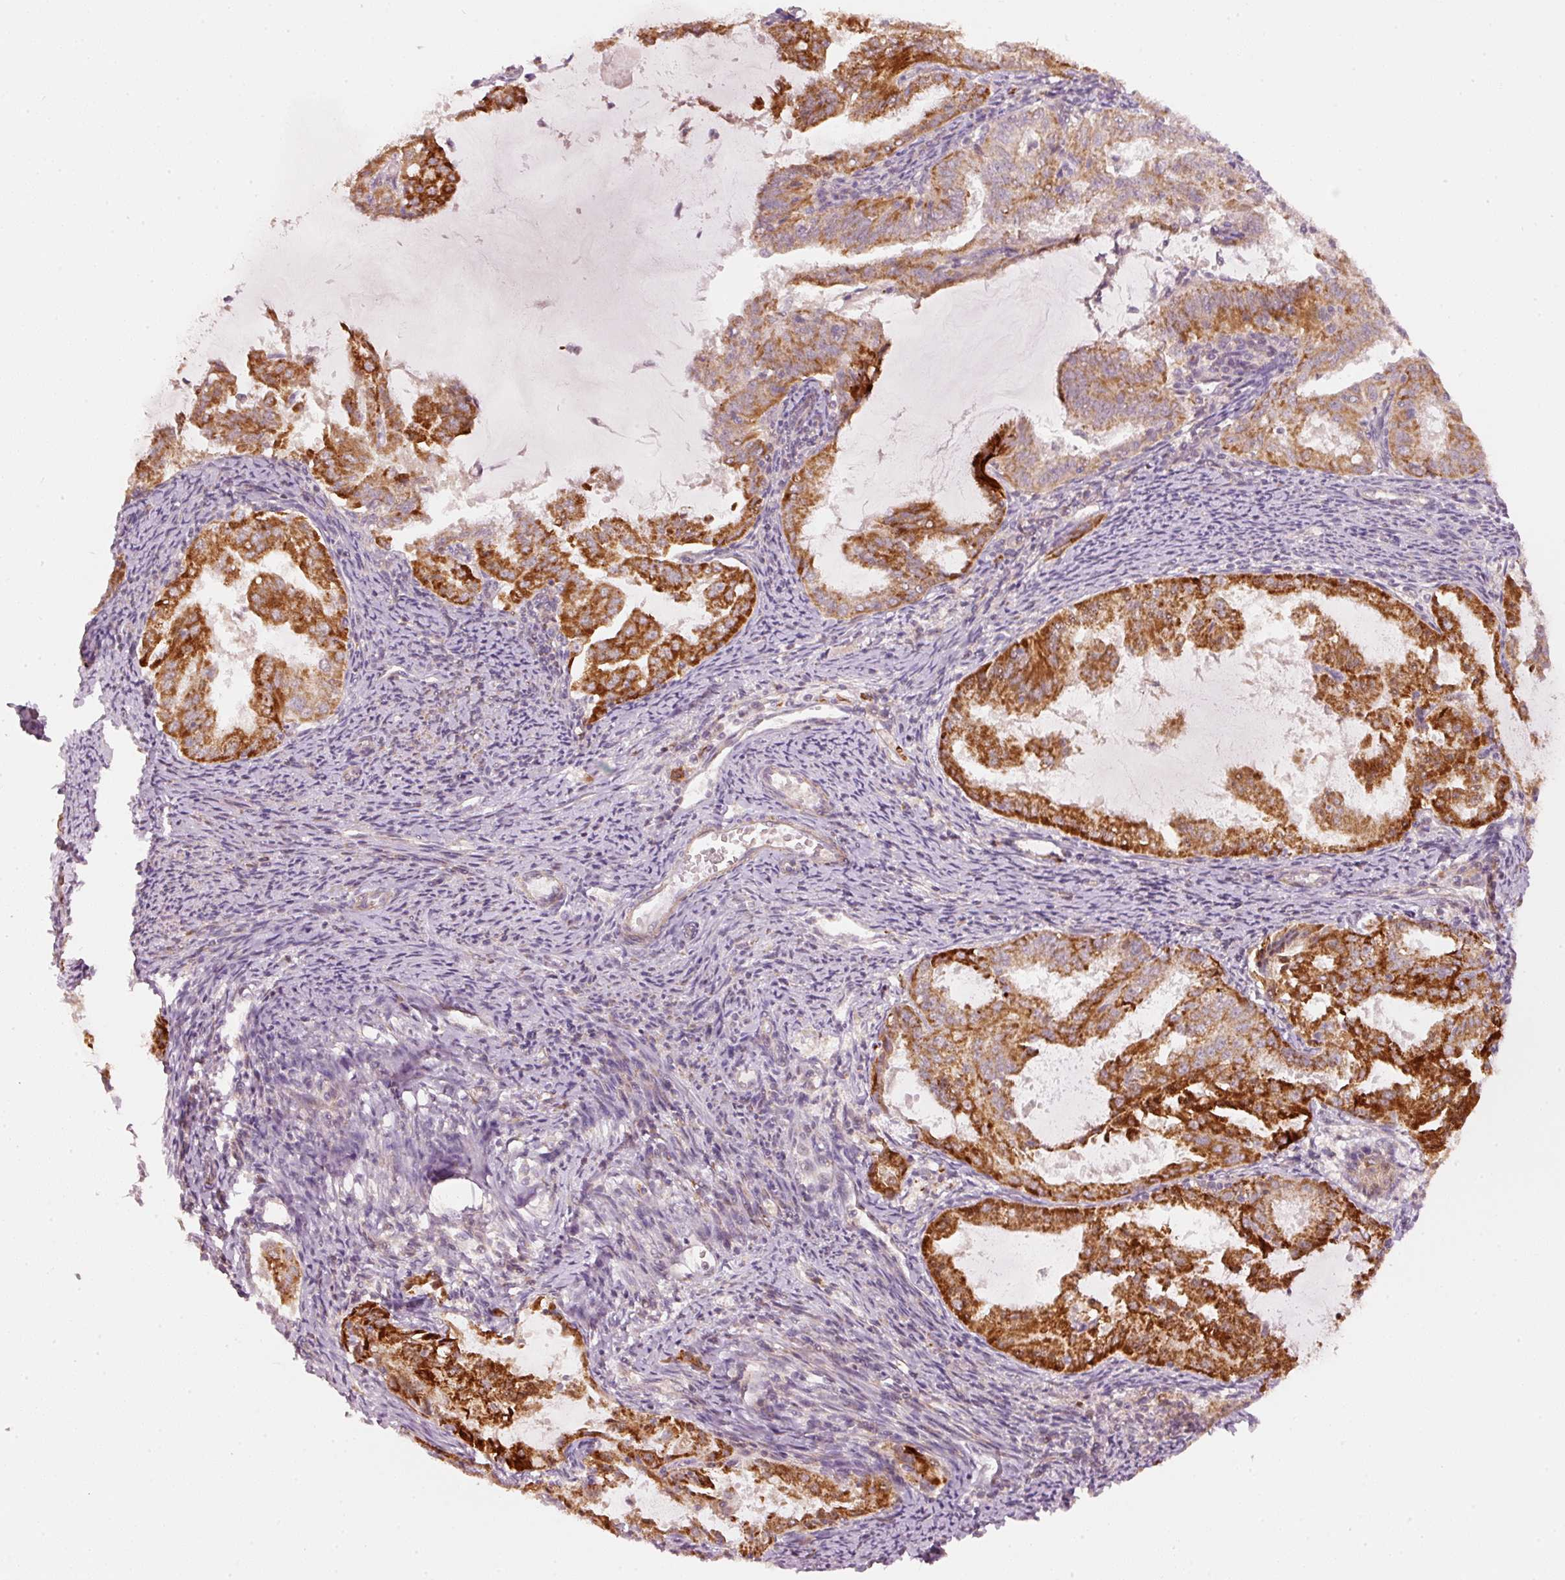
{"staining": {"intensity": "strong", "quantity": "25%-75%", "location": "cytoplasmic/membranous"}, "tissue": "endometrial cancer", "cell_type": "Tumor cells", "image_type": "cancer", "snomed": [{"axis": "morphology", "description": "Adenocarcinoma, NOS"}, {"axis": "topography", "description": "Endometrium"}], "caption": "Adenocarcinoma (endometrial) stained with DAB immunohistochemistry shows high levels of strong cytoplasmic/membranous positivity in about 25%-75% of tumor cells. The staining is performed using DAB (3,3'-diaminobenzidine) brown chromogen to label protein expression. The nuclei are counter-stained blue using hematoxylin.", "gene": "ARHGAP22", "patient": {"sex": "female", "age": 70}}